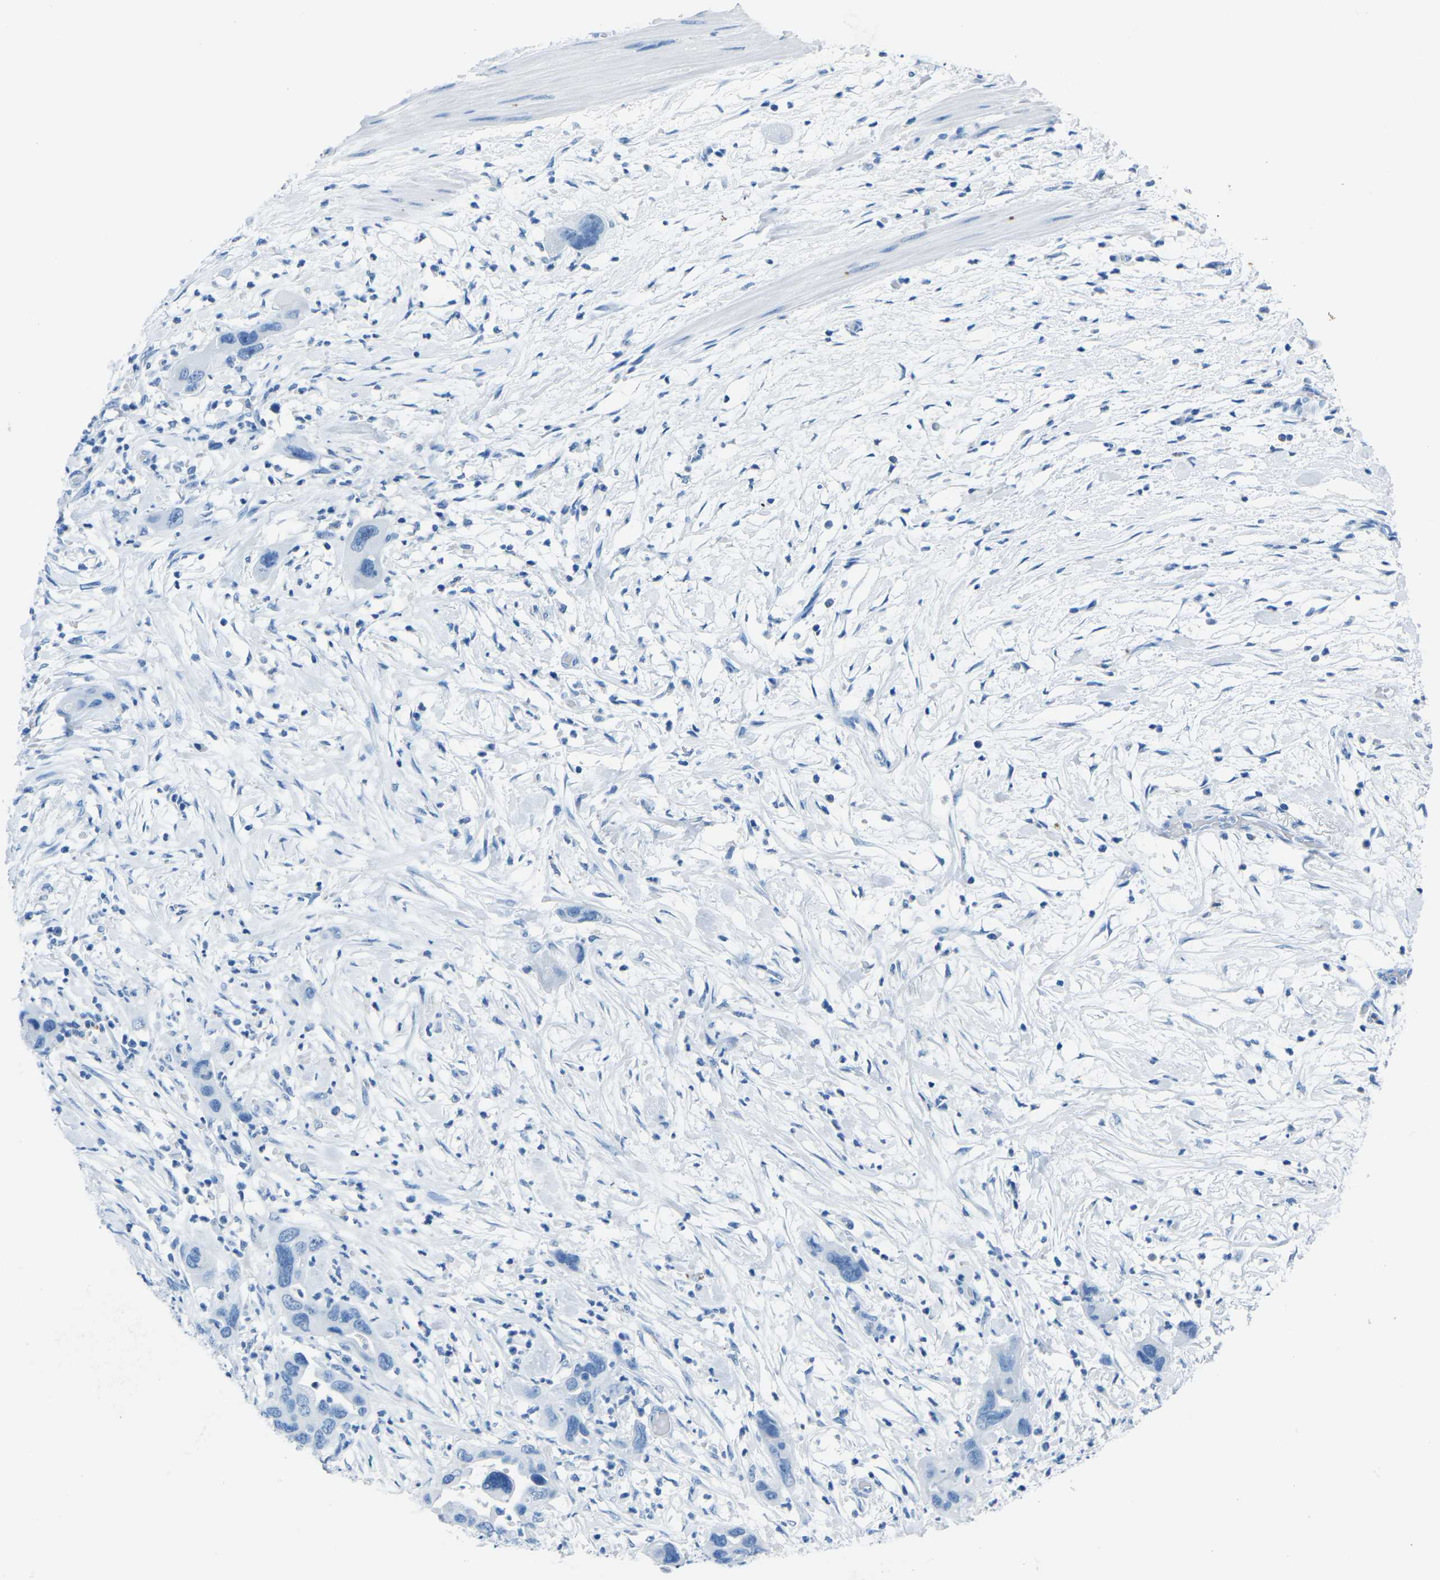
{"staining": {"intensity": "negative", "quantity": "none", "location": "none"}, "tissue": "pancreatic cancer", "cell_type": "Tumor cells", "image_type": "cancer", "snomed": [{"axis": "morphology", "description": "Adenocarcinoma, NOS"}, {"axis": "topography", "description": "Pancreas"}], "caption": "The image displays no significant positivity in tumor cells of pancreatic cancer (adenocarcinoma).", "gene": "MYH8", "patient": {"sex": "female", "age": 71}}